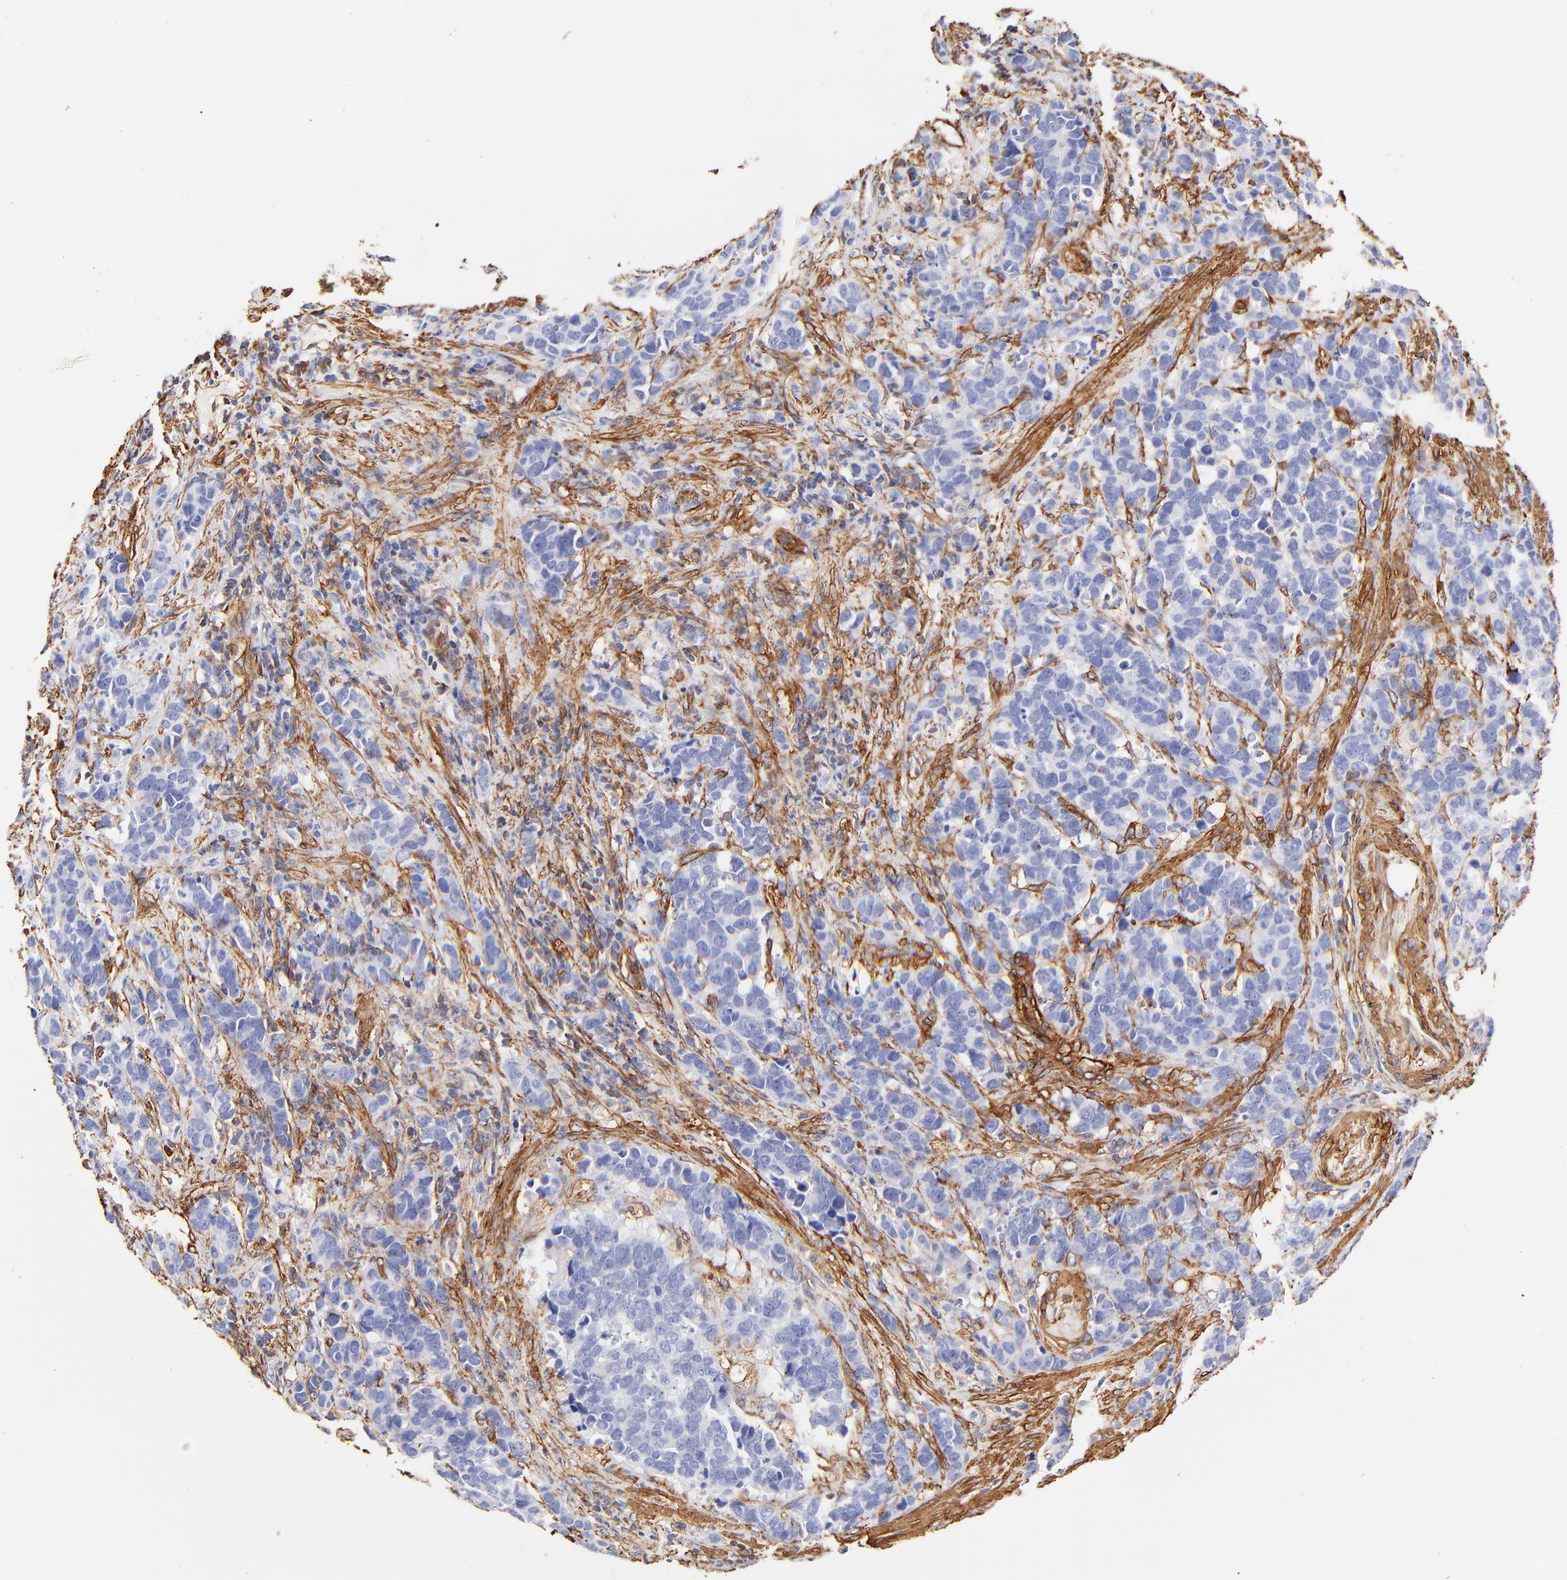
{"staining": {"intensity": "weak", "quantity": "<25%", "location": "cytoplasmic/membranous"}, "tissue": "stomach cancer", "cell_type": "Tumor cells", "image_type": "cancer", "snomed": [{"axis": "morphology", "description": "Adenocarcinoma, NOS"}, {"axis": "topography", "description": "Stomach, upper"}], "caption": "High power microscopy histopathology image of an immunohistochemistry (IHC) micrograph of stomach cancer, revealing no significant positivity in tumor cells.", "gene": "FLNA", "patient": {"sex": "male", "age": 71}}